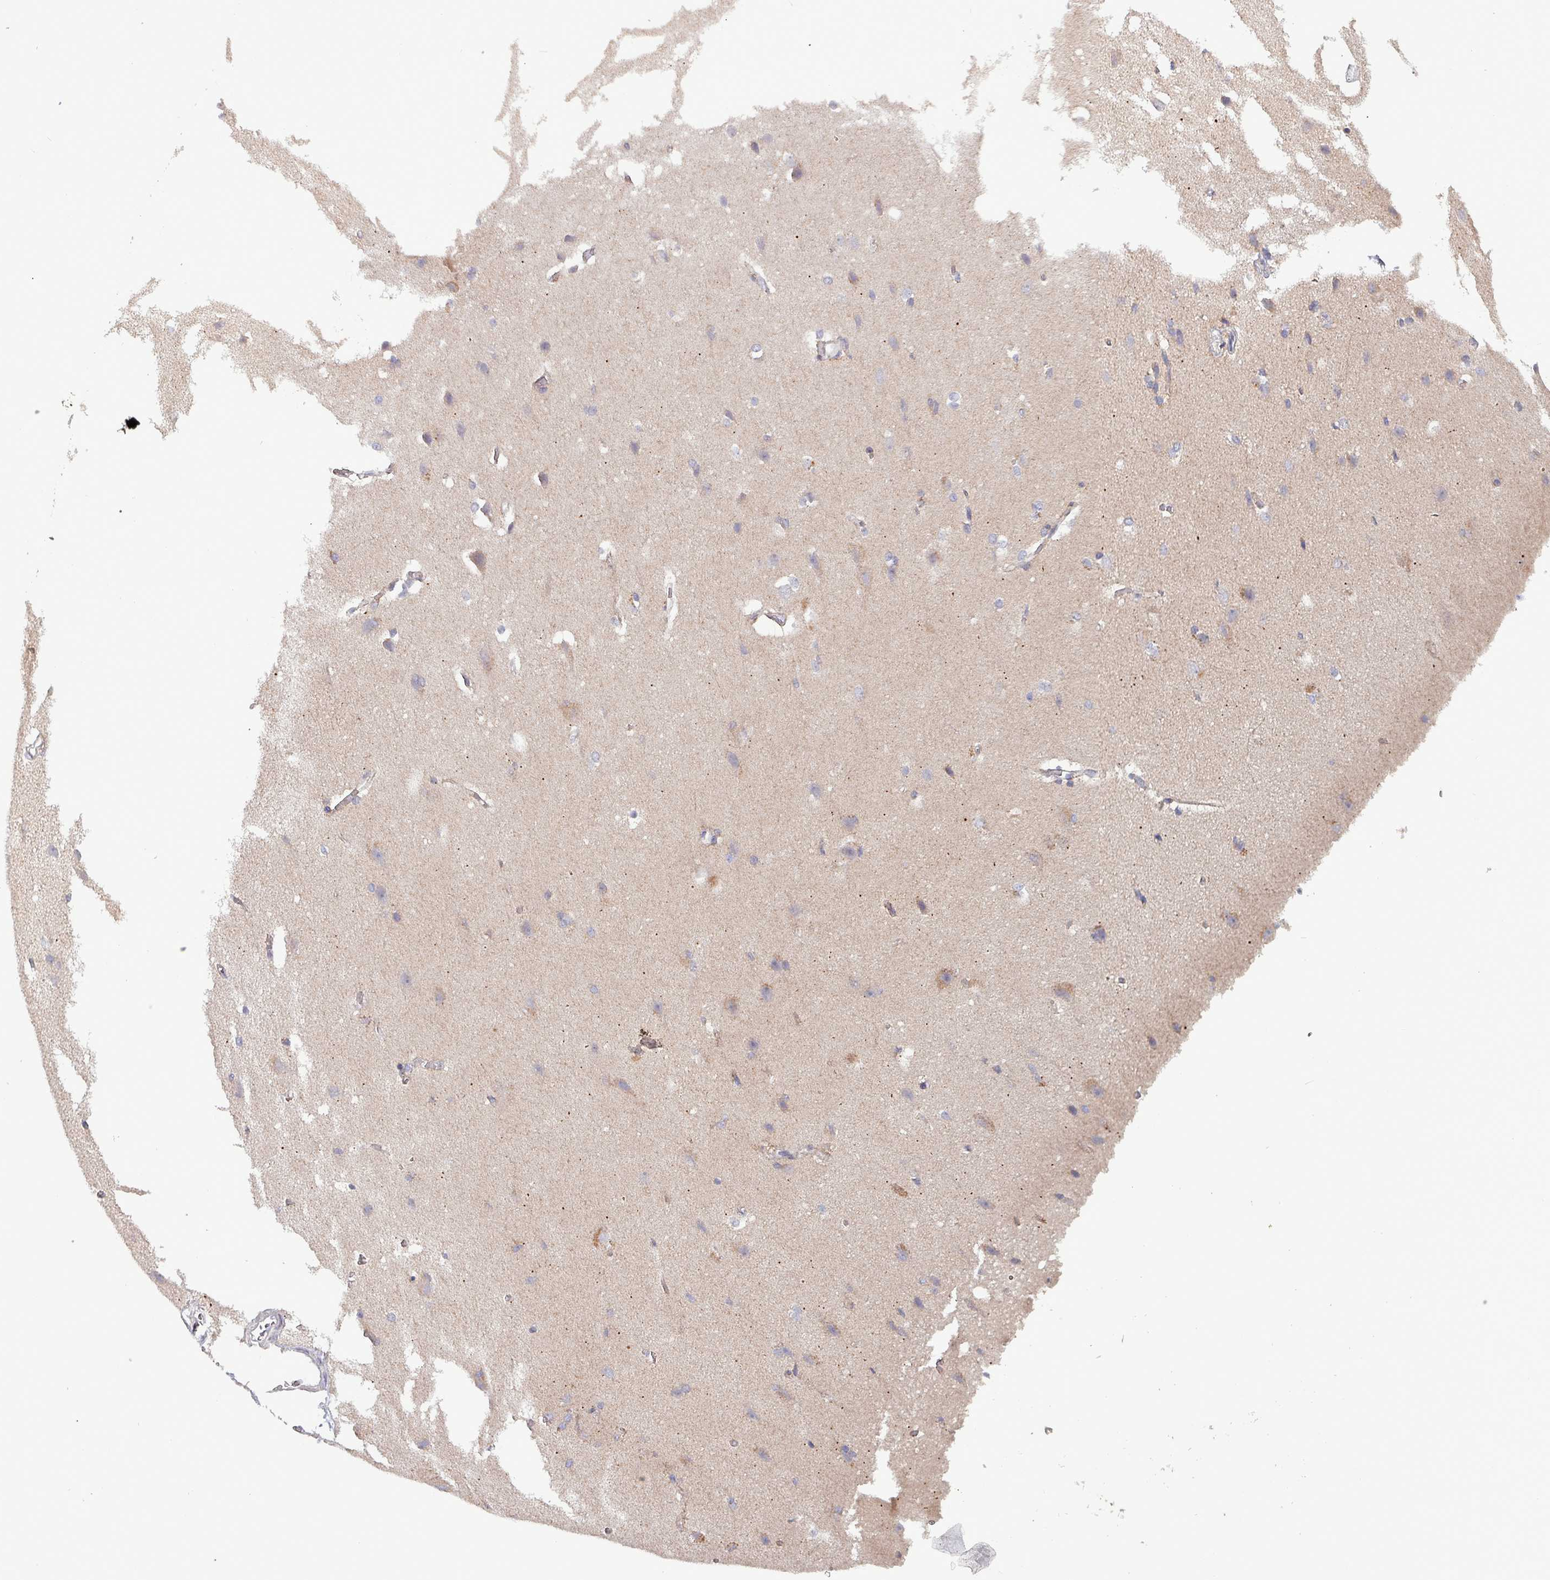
{"staining": {"intensity": "negative", "quantity": "none", "location": "none"}, "tissue": "cerebral cortex", "cell_type": "Endothelial cells", "image_type": "normal", "snomed": [{"axis": "morphology", "description": "Normal tissue, NOS"}, {"axis": "topography", "description": "Cerebral cortex"}], "caption": "Protein analysis of benign cerebral cortex reveals no significant positivity in endothelial cells.", "gene": "ZNF322", "patient": {"sex": "male", "age": 37}}